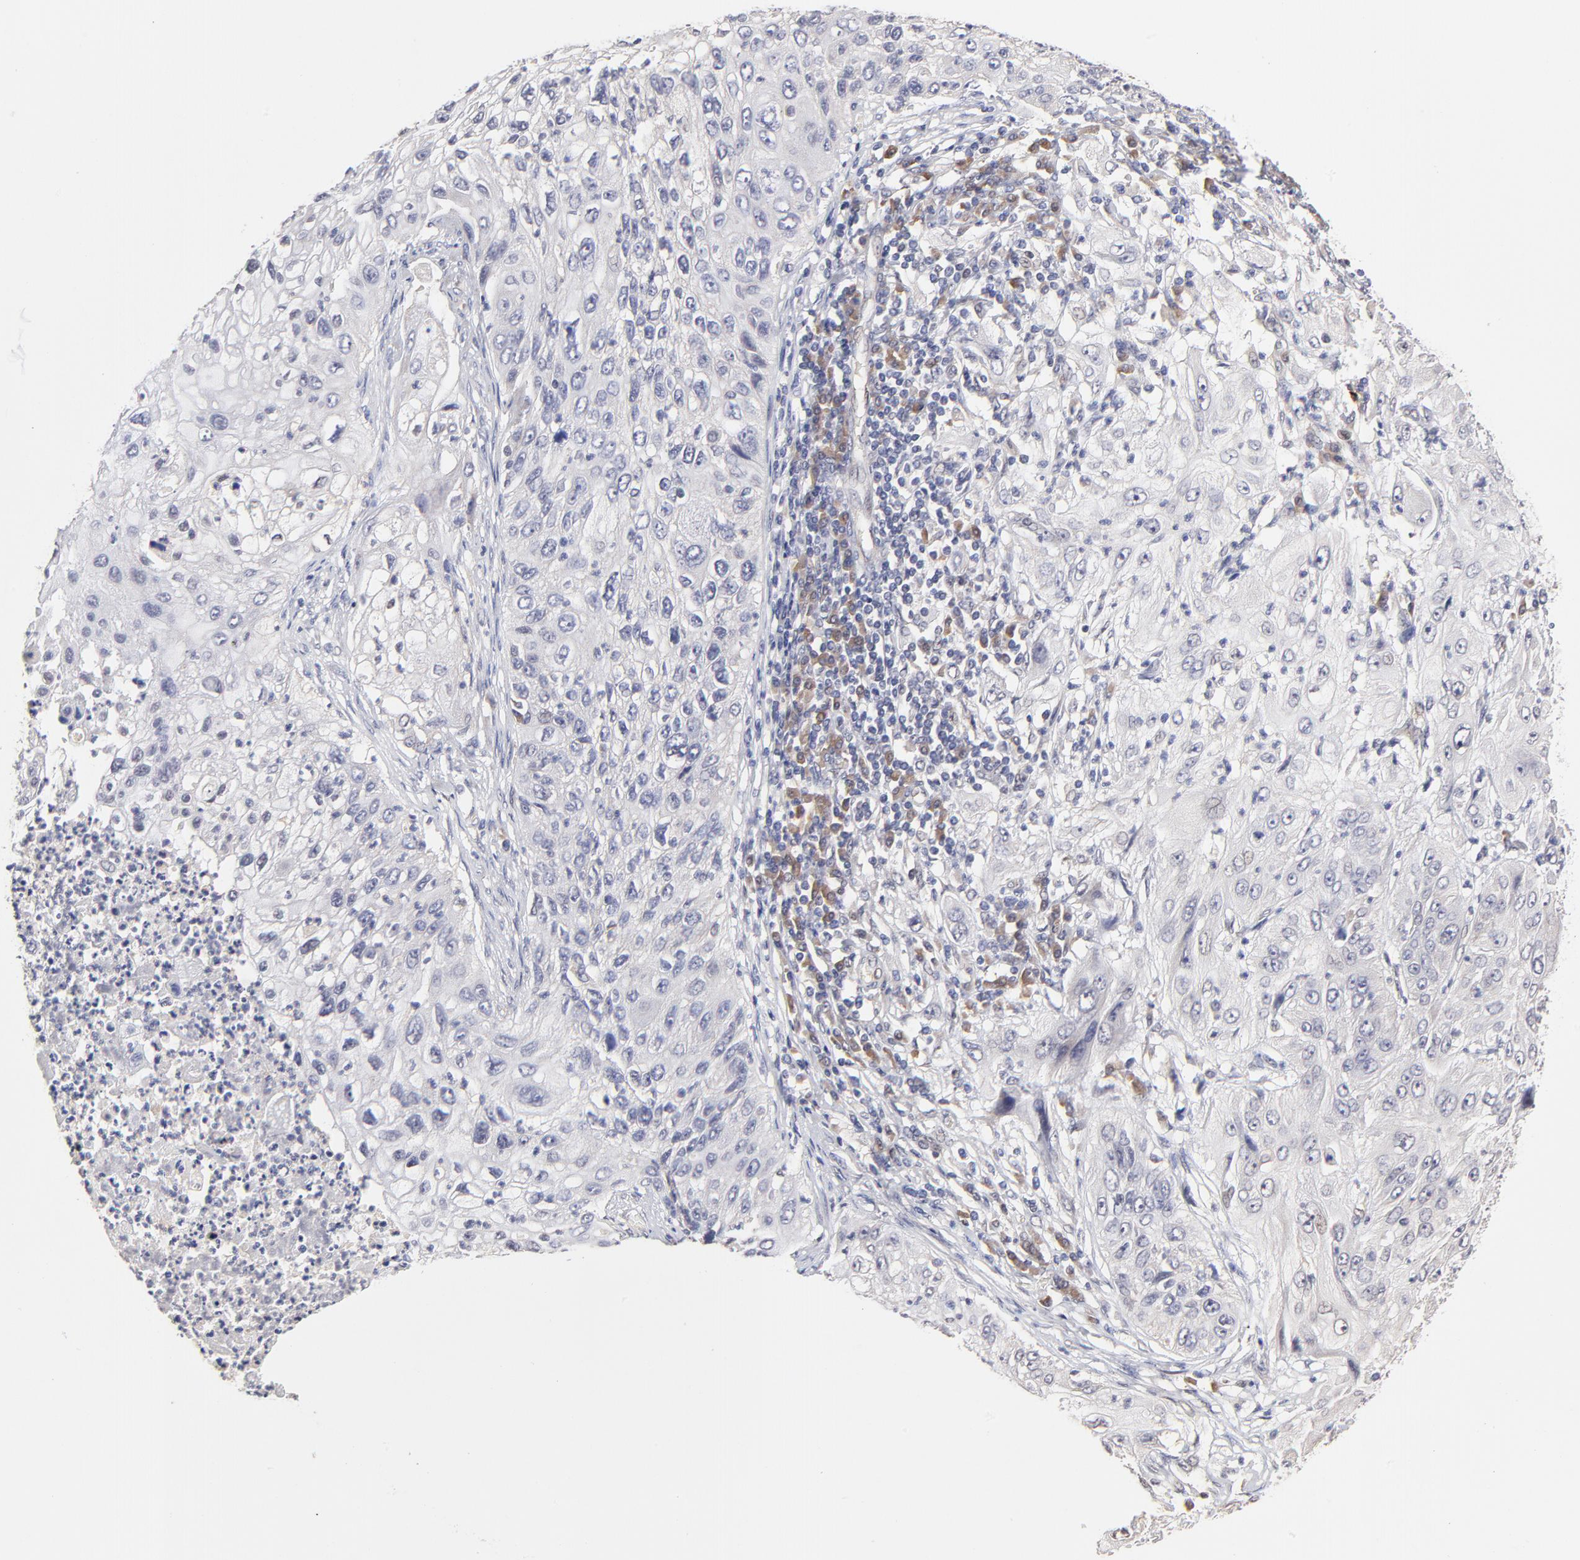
{"staining": {"intensity": "negative", "quantity": "none", "location": "none"}, "tissue": "lung cancer", "cell_type": "Tumor cells", "image_type": "cancer", "snomed": [{"axis": "morphology", "description": "Inflammation, NOS"}, {"axis": "morphology", "description": "Squamous cell carcinoma, NOS"}, {"axis": "topography", "description": "Lymph node"}, {"axis": "topography", "description": "Soft tissue"}, {"axis": "topography", "description": "Lung"}], "caption": "Tumor cells are negative for protein expression in human squamous cell carcinoma (lung).", "gene": "ZNF10", "patient": {"sex": "male", "age": 66}}